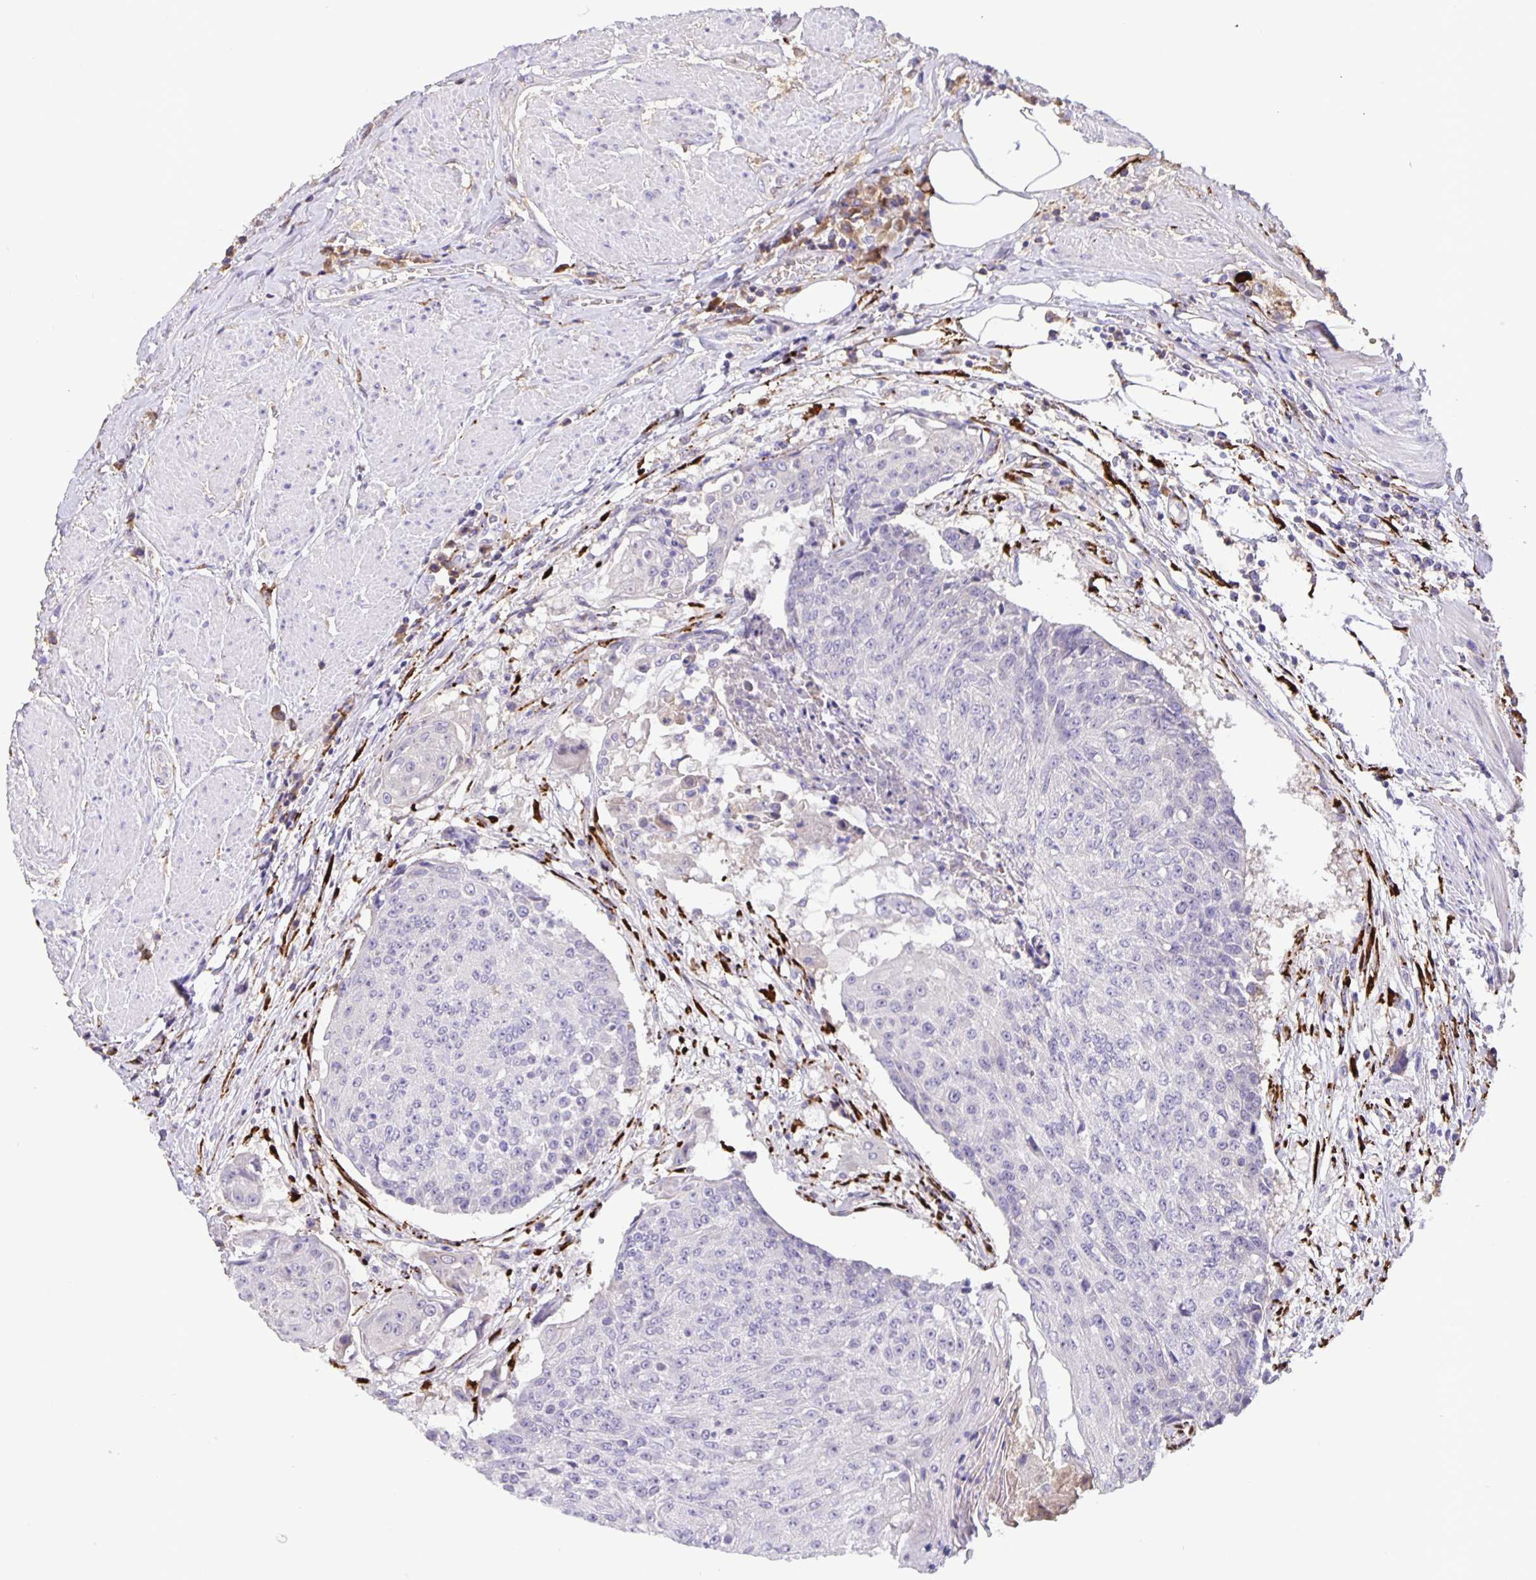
{"staining": {"intensity": "negative", "quantity": "none", "location": "none"}, "tissue": "urothelial cancer", "cell_type": "Tumor cells", "image_type": "cancer", "snomed": [{"axis": "morphology", "description": "Urothelial carcinoma, High grade"}, {"axis": "topography", "description": "Urinary bladder"}], "caption": "IHC image of neoplastic tissue: urothelial cancer stained with DAB reveals no significant protein staining in tumor cells.", "gene": "EML6", "patient": {"sex": "female", "age": 63}}